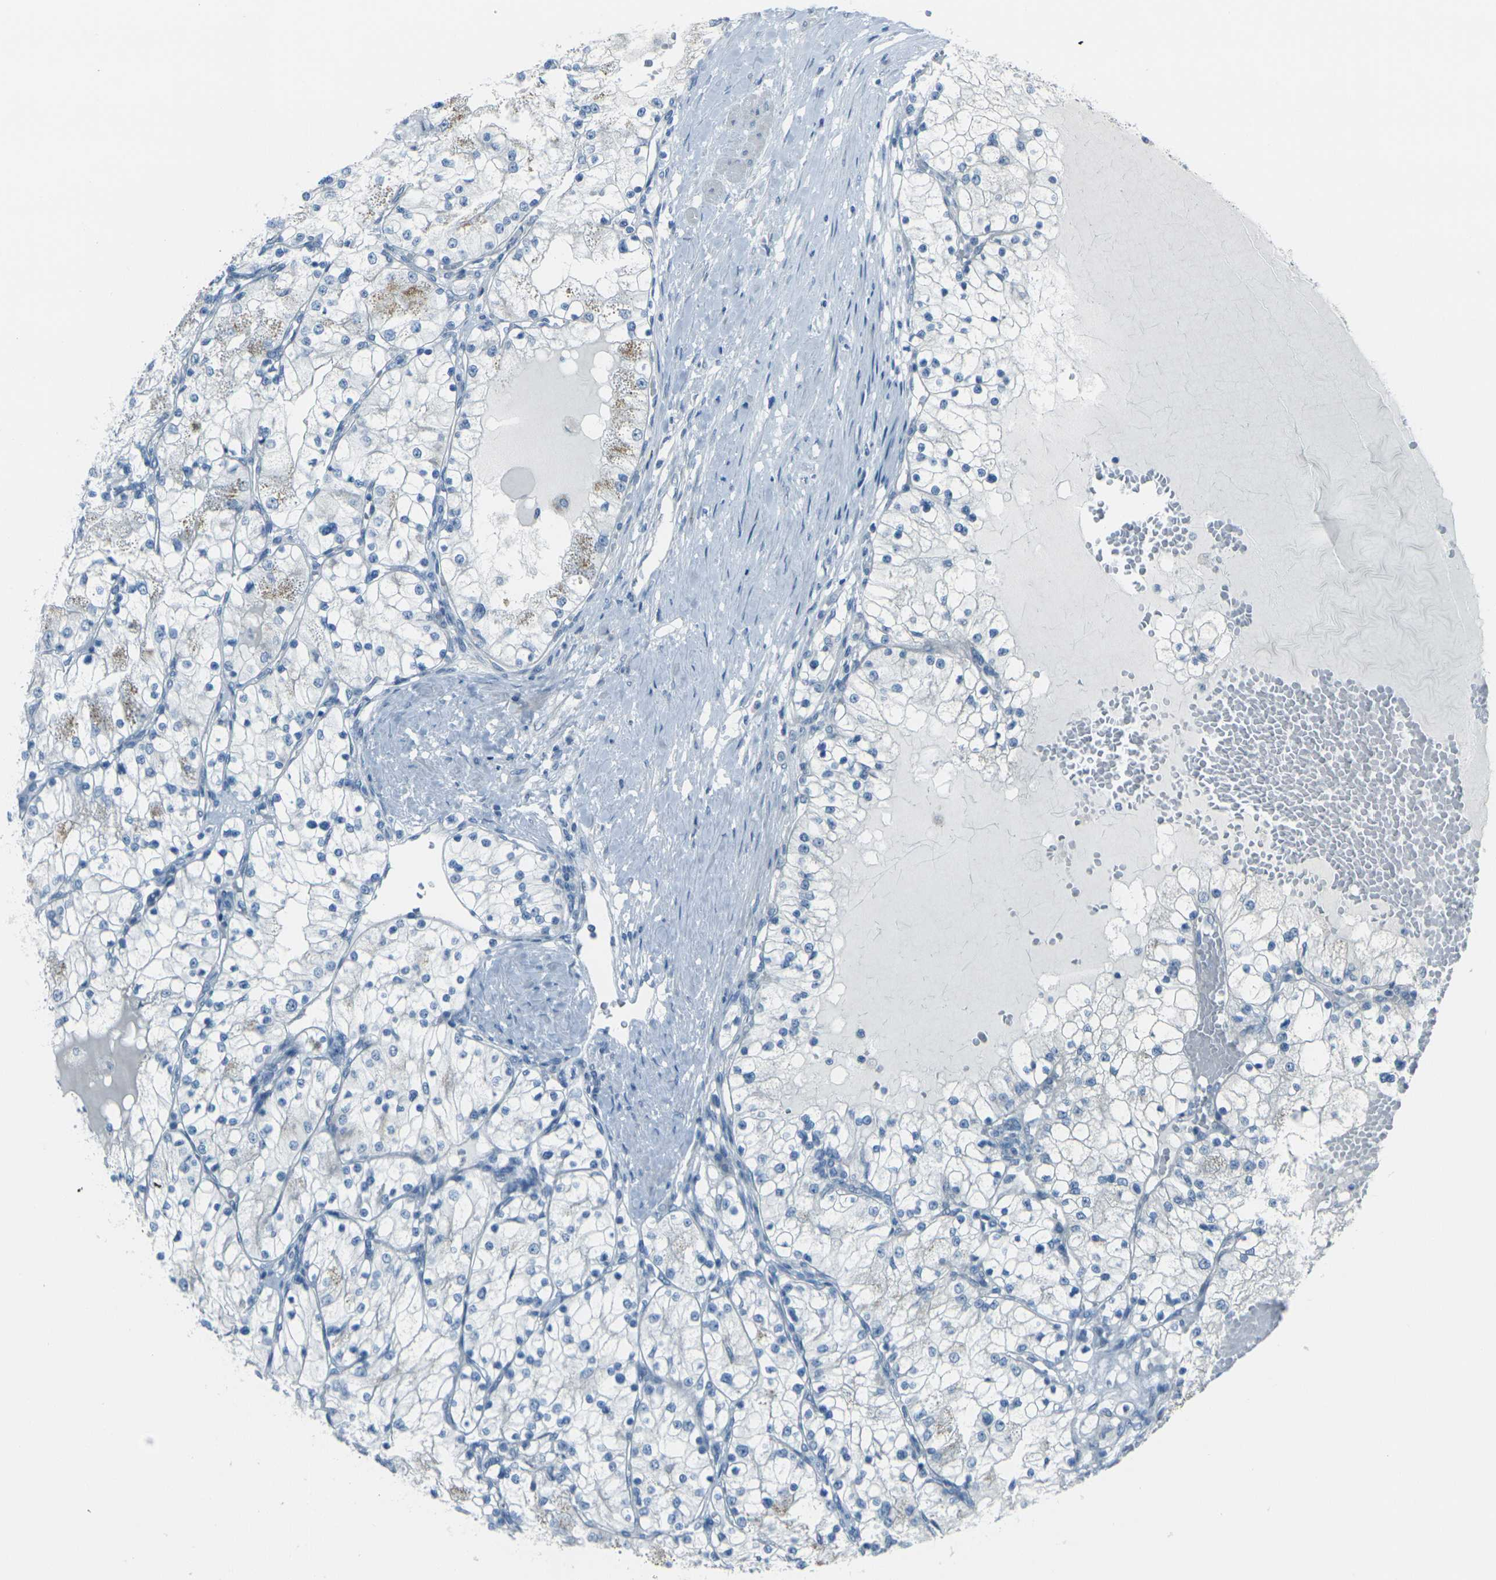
{"staining": {"intensity": "weak", "quantity": "<25%", "location": "cytoplasmic/membranous"}, "tissue": "renal cancer", "cell_type": "Tumor cells", "image_type": "cancer", "snomed": [{"axis": "morphology", "description": "Adenocarcinoma, NOS"}, {"axis": "topography", "description": "Kidney"}], "caption": "Protein analysis of renal cancer demonstrates no significant expression in tumor cells.", "gene": "ANKRD46", "patient": {"sex": "male", "age": 68}}